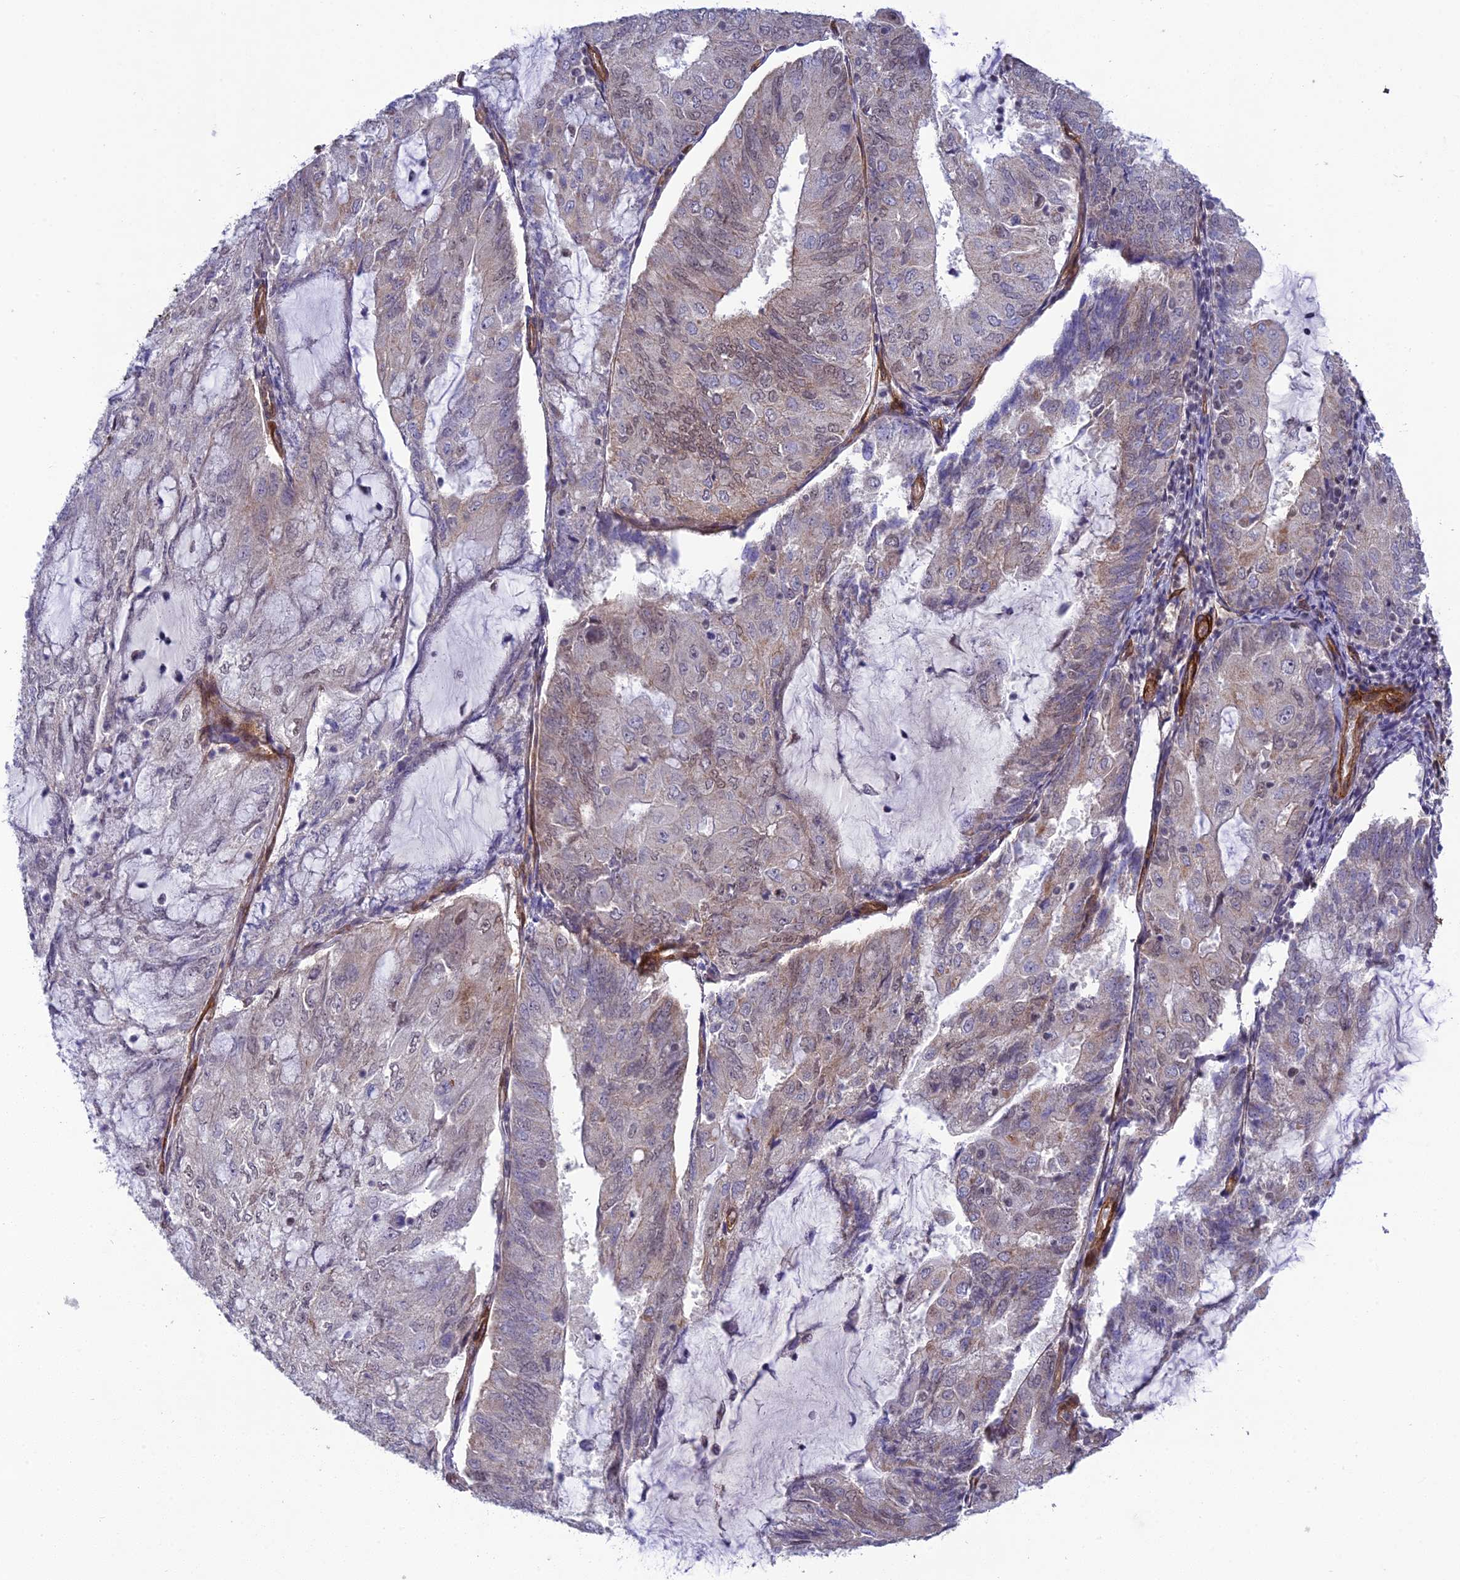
{"staining": {"intensity": "weak", "quantity": "<25%", "location": "nuclear"}, "tissue": "endometrial cancer", "cell_type": "Tumor cells", "image_type": "cancer", "snomed": [{"axis": "morphology", "description": "Adenocarcinoma, NOS"}, {"axis": "topography", "description": "Endometrium"}], "caption": "This histopathology image is of endometrial adenocarcinoma stained with immunohistochemistry (IHC) to label a protein in brown with the nuclei are counter-stained blue. There is no staining in tumor cells.", "gene": "TNS1", "patient": {"sex": "female", "age": 81}}